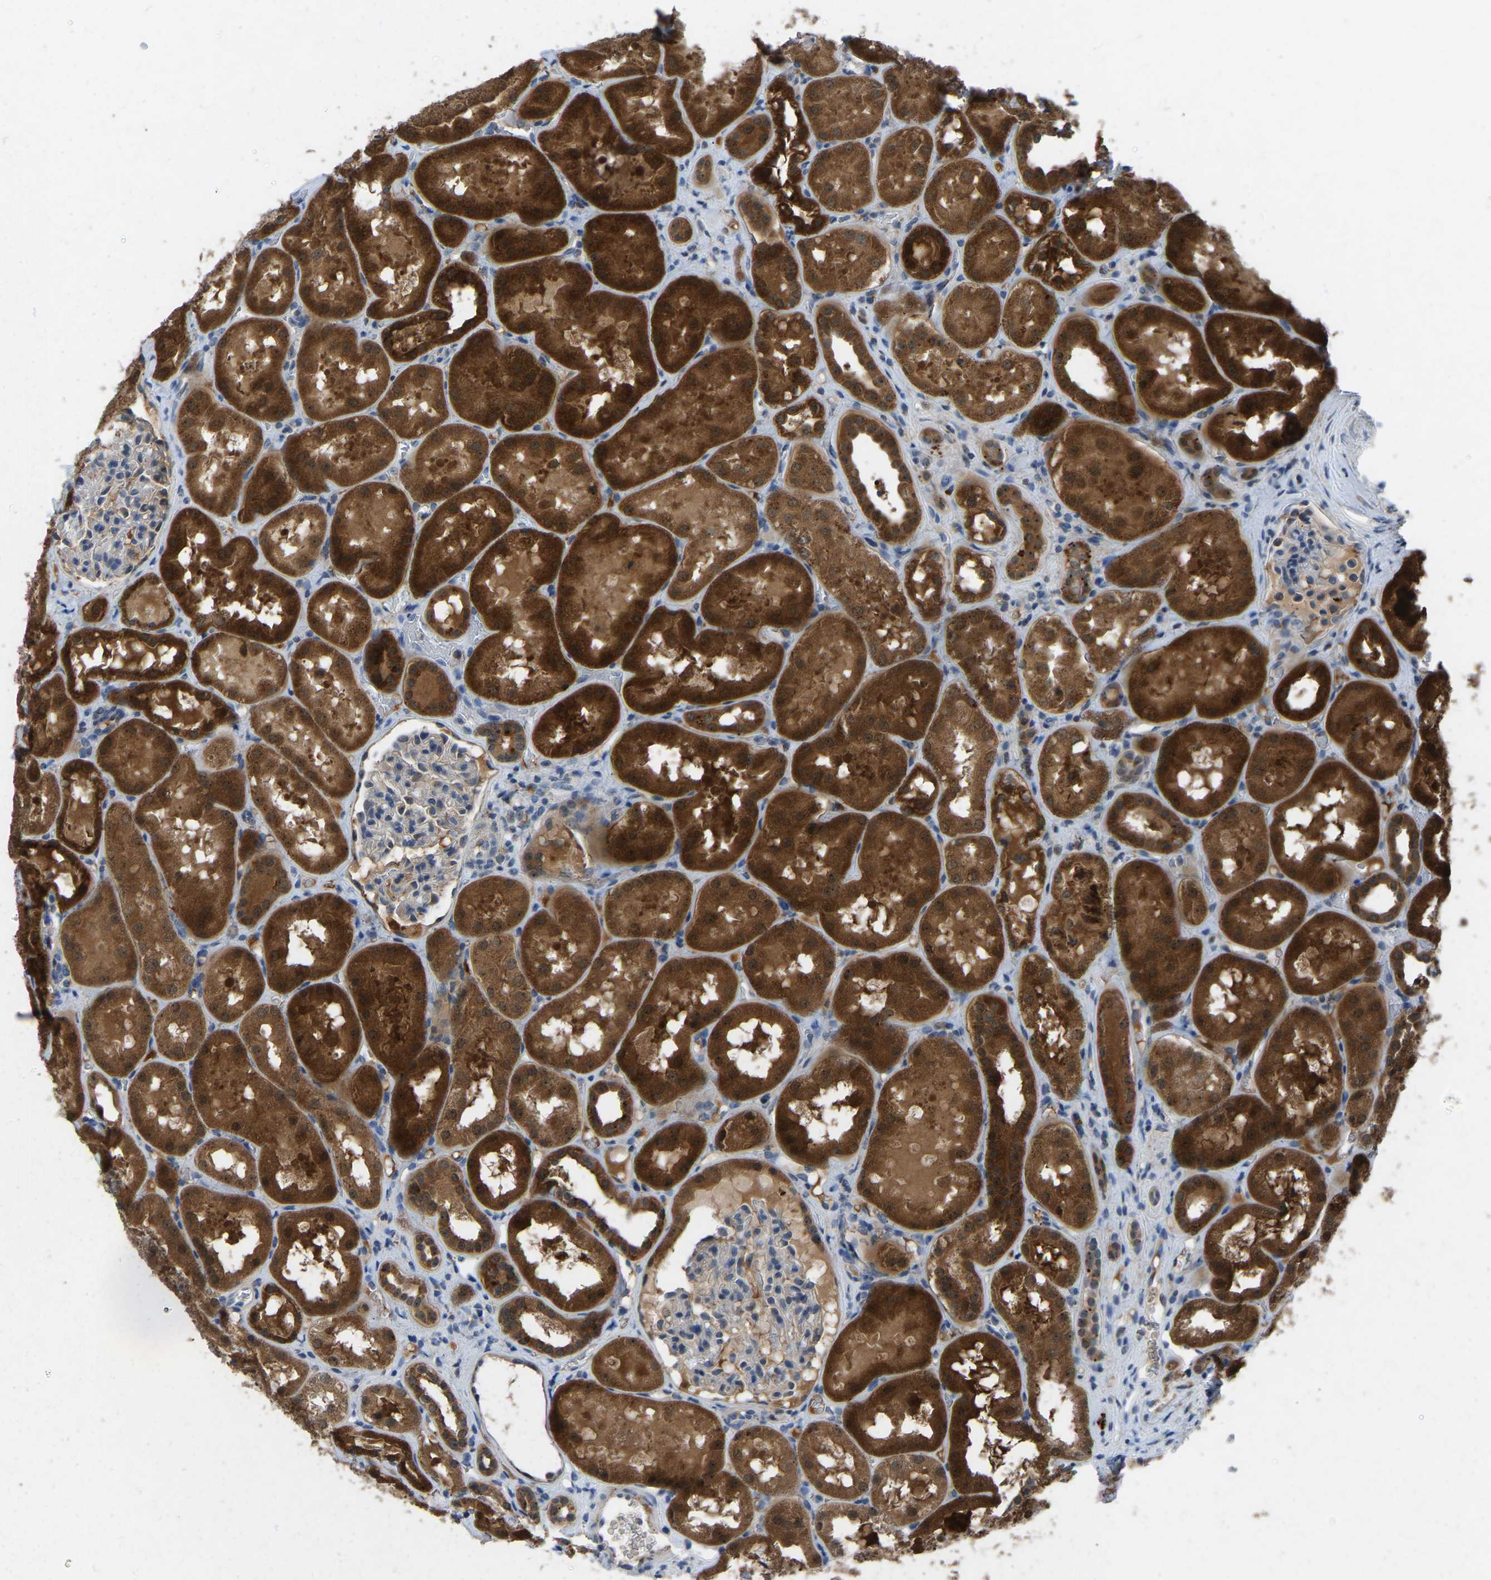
{"staining": {"intensity": "negative", "quantity": "none", "location": "none"}, "tissue": "kidney", "cell_type": "Cells in glomeruli", "image_type": "normal", "snomed": [{"axis": "morphology", "description": "Normal tissue, NOS"}, {"axis": "topography", "description": "Kidney"}, {"axis": "topography", "description": "Urinary bladder"}], "caption": "DAB (3,3'-diaminobenzidine) immunohistochemical staining of normal human kidney exhibits no significant staining in cells in glomeruli. (Stains: DAB immunohistochemistry with hematoxylin counter stain, Microscopy: brightfield microscopy at high magnification).", "gene": "FHIT", "patient": {"sex": "male", "age": 16}}